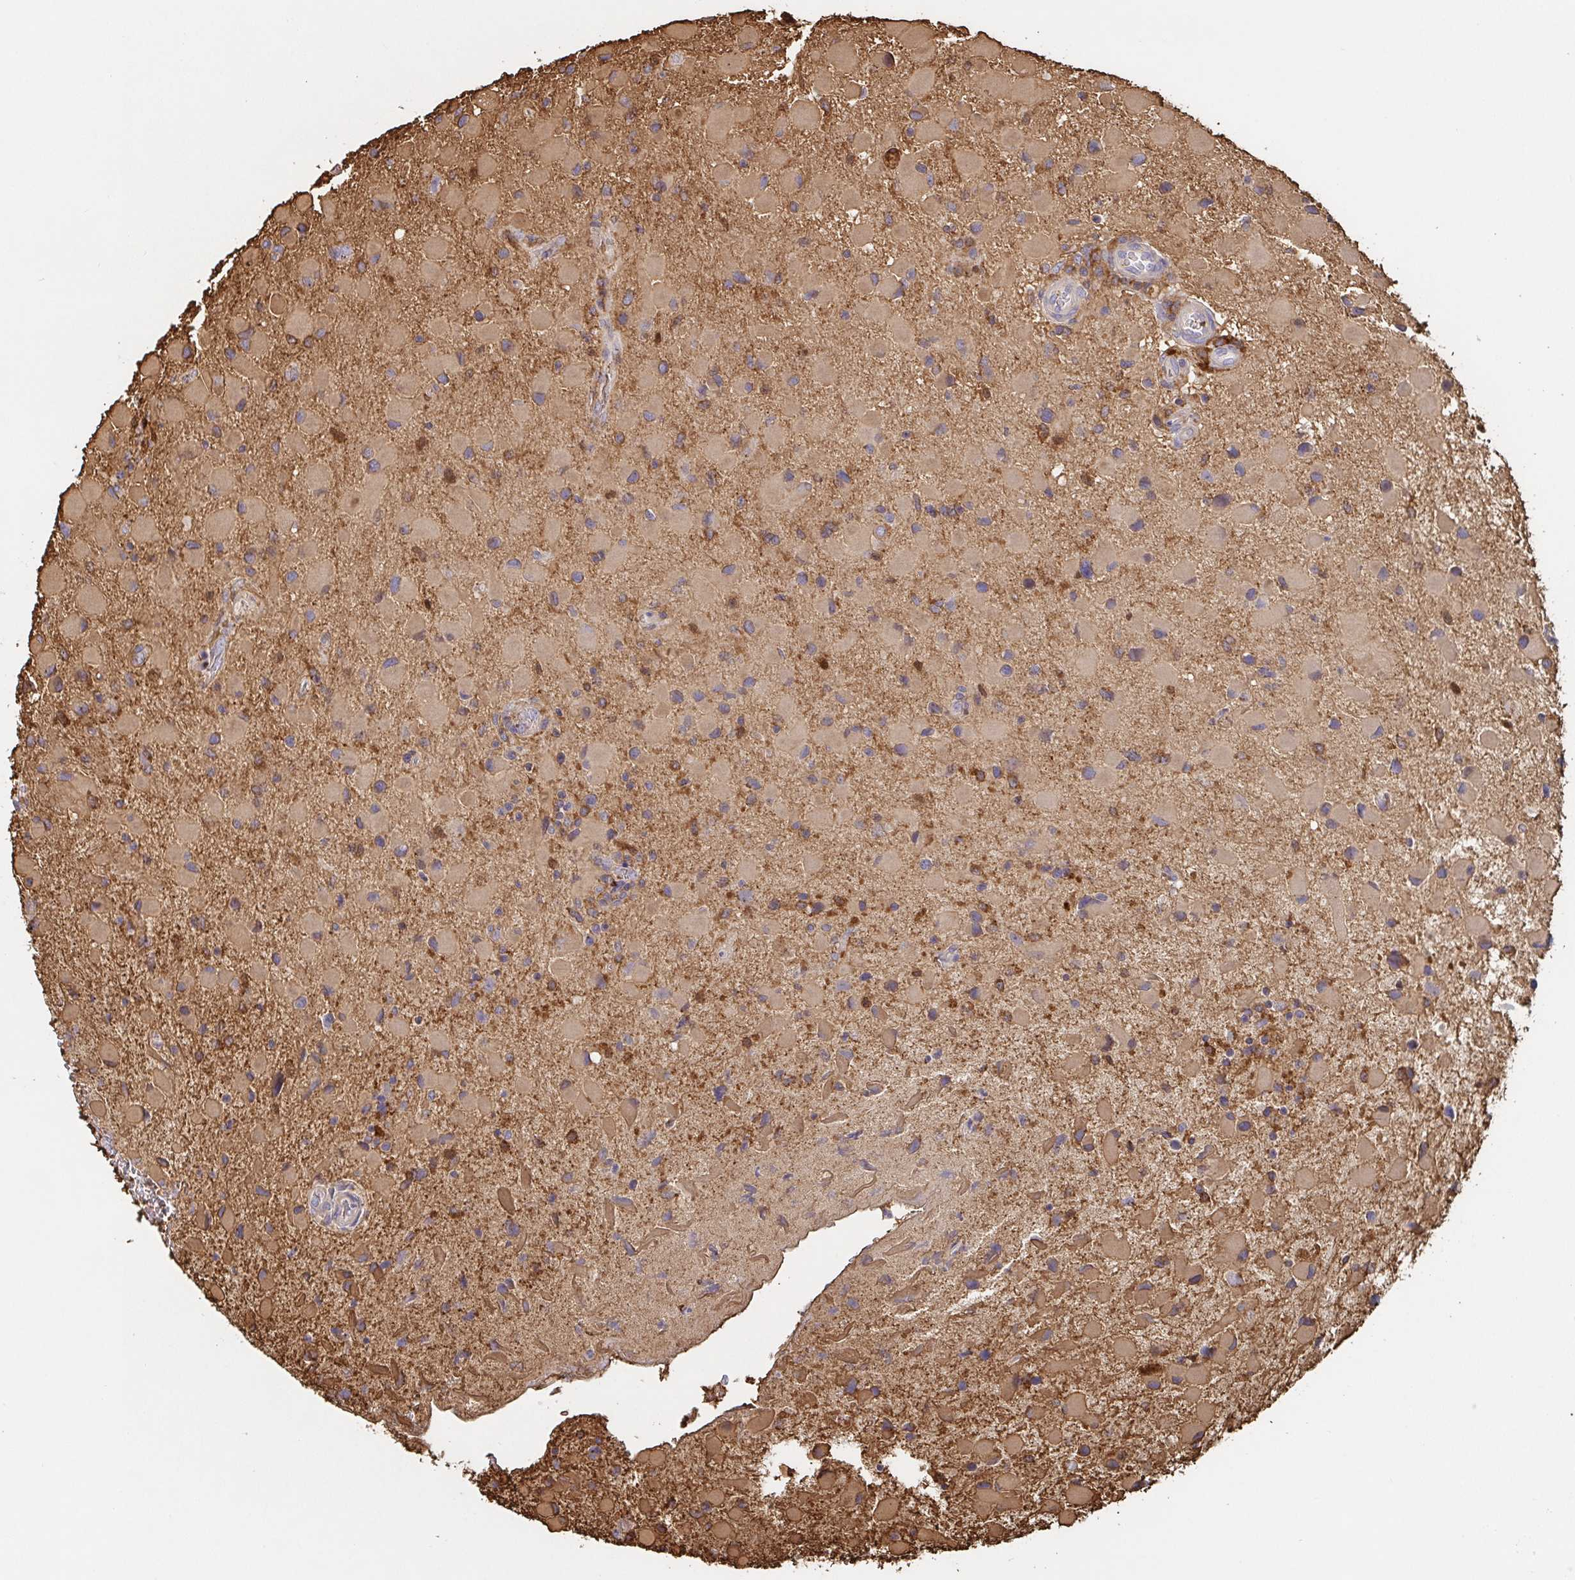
{"staining": {"intensity": "moderate", "quantity": ">75%", "location": "cytoplasmic/membranous"}, "tissue": "glioma", "cell_type": "Tumor cells", "image_type": "cancer", "snomed": [{"axis": "morphology", "description": "Glioma, malignant, Low grade"}, {"axis": "topography", "description": "Brain"}], "caption": "IHC (DAB) staining of human malignant low-grade glioma displays moderate cytoplasmic/membranous protein positivity in about >75% of tumor cells.", "gene": "TUFT1", "patient": {"sex": "female", "age": 32}}